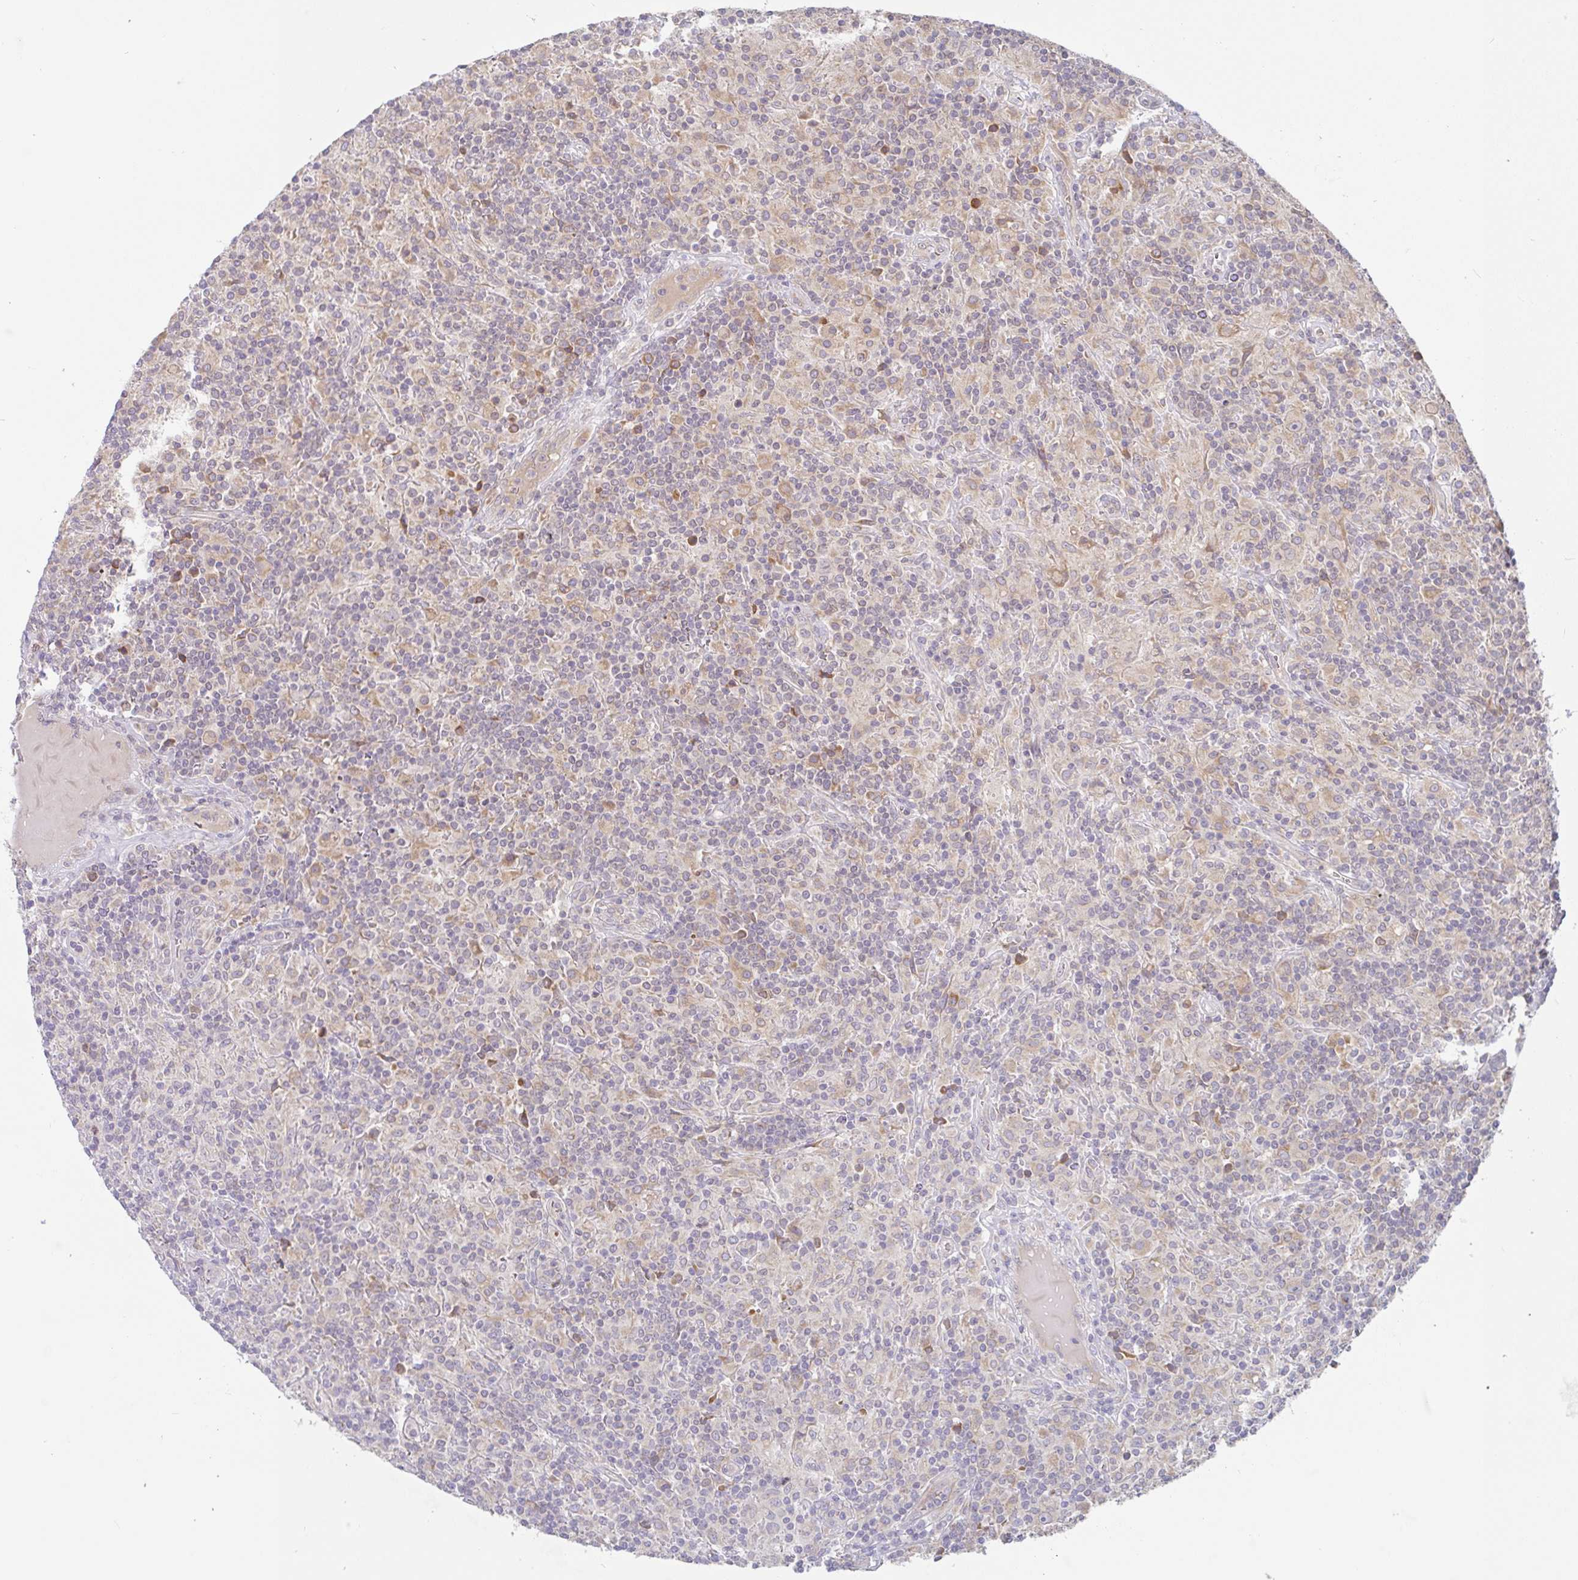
{"staining": {"intensity": "weak", "quantity": "<25%", "location": "cytoplasmic/membranous"}, "tissue": "lymphoma", "cell_type": "Tumor cells", "image_type": "cancer", "snomed": [{"axis": "morphology", "description": "Hodgkin's disease, NOS"}, {"axis": "topography", "description": "Lymph node"}], "caption": "High power microscopy histopathology image of an immunohistochemistry micrograph of lymphoma, revealing no significant positivity in tumor cells.", "gene": "DERL2", "patient": {"sex": "male", "age": 70}}